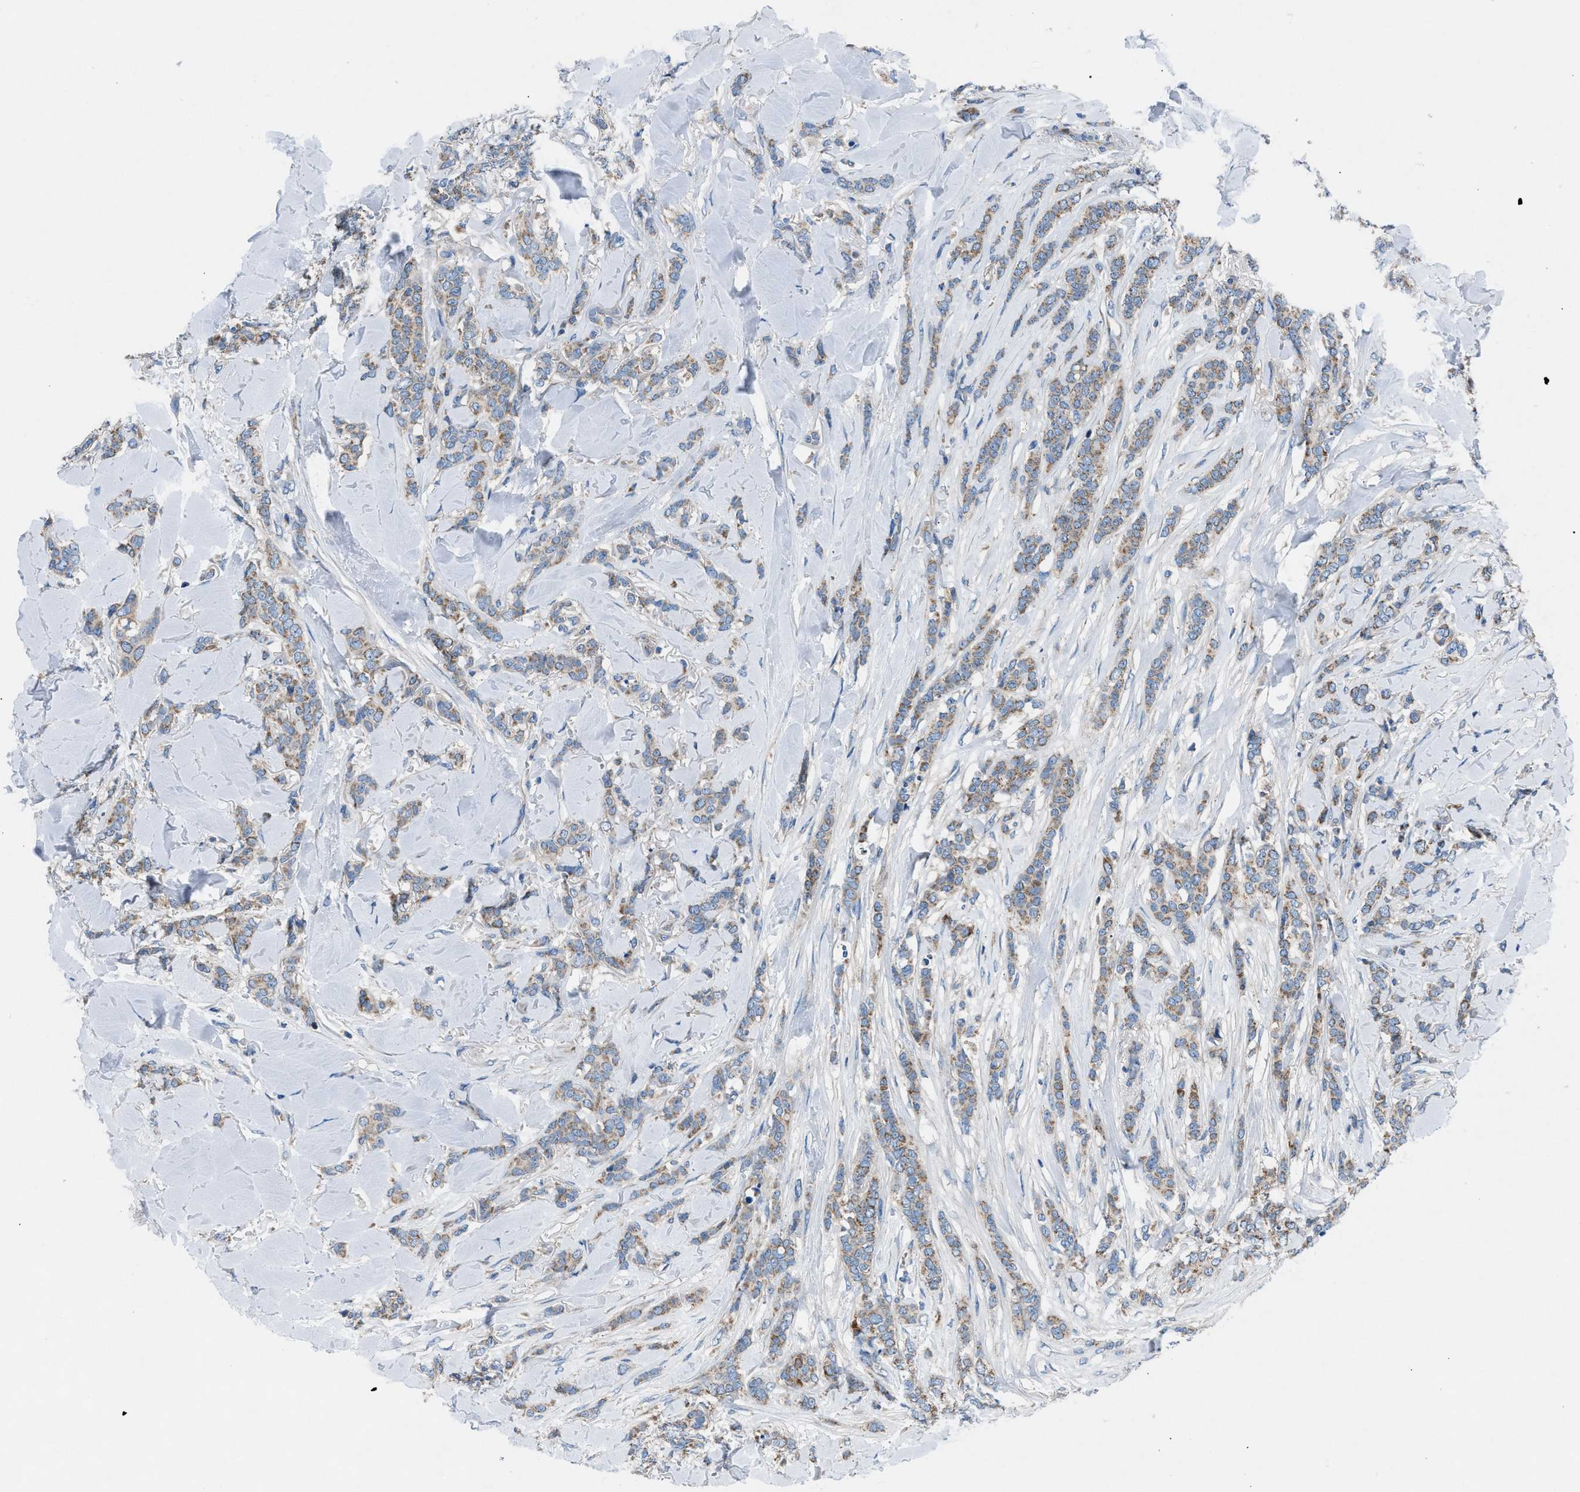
{"staining": {"intensity": "weak", "quantity": ">75%", "location": "cytoplasmic/membranous"}, "tissue": "breast cancer", "cell_type": "Tumor cells", "image_type": "cancer", "snomed": [{"axis": "morphology", "description": "Lobular carcinoma"}, {"axis": "topography", "description": "Skin"}, {"axis": "topography", "description": "Breast"}], "caption": "Protein positivity by immunohistochemistry (IHC) shows weak cytoplasmic/membranous staining in about >75% of tumor cells in breast cancer.", "gene": "GRK6", "patient": {"sex": "female", "age": 46}}